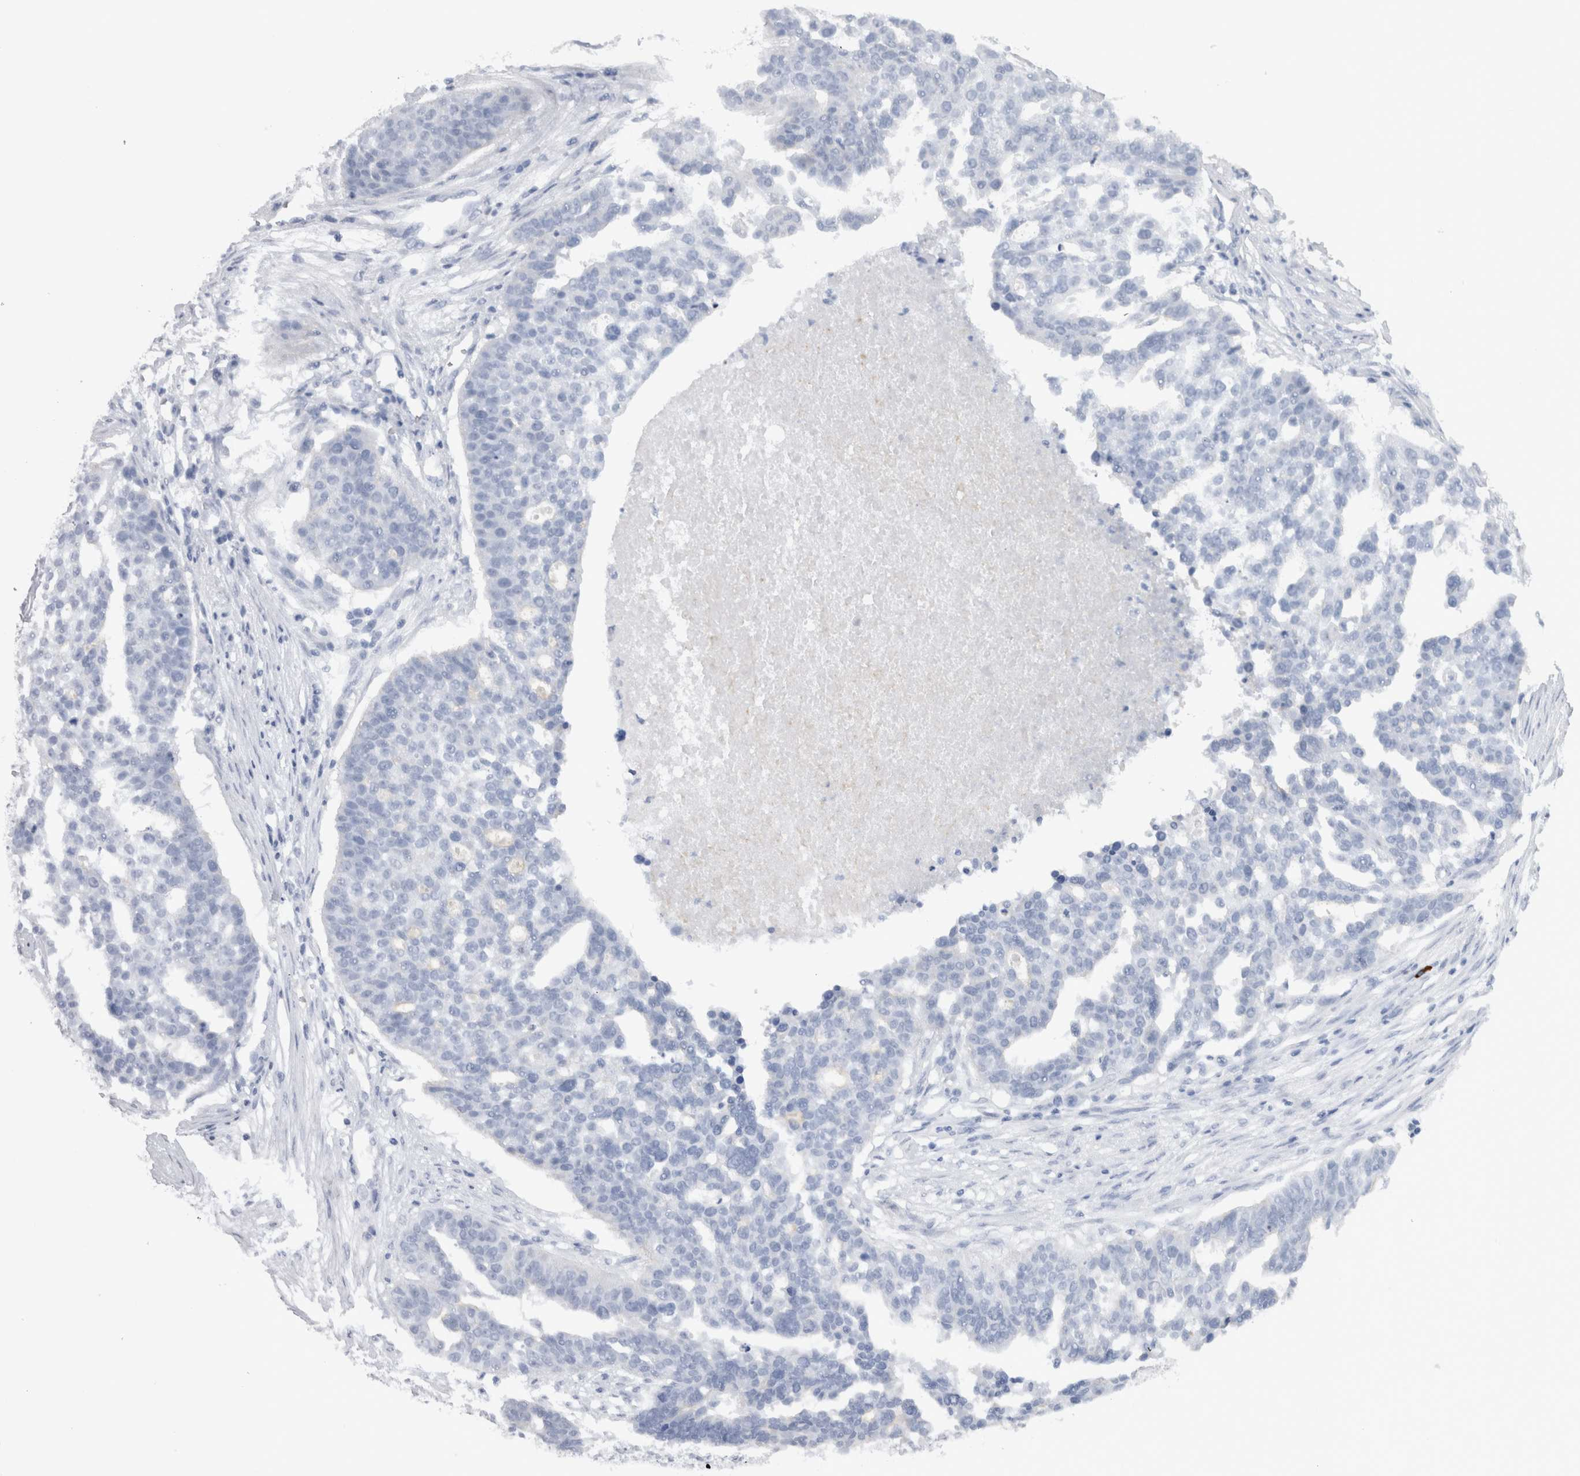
{"staining": {"intensity": "negative", "quantity": "none", "location": "none"}, "tissue": "ovarian cancer", "cell_type": "Tumor cells", "image_type": "cancer", "snomed": [{"axis": "morphology", "description": "Cystadenocarcinoma, serous, NOS"}, {"axis": "topography", "description": "Ovary"}], "caption": "Immunohistochemical staining of ovarian cancer displays no significant positivity in tumor cells.", "gene": "CDH17", "patient": {"sex": "female", "age": 59}}